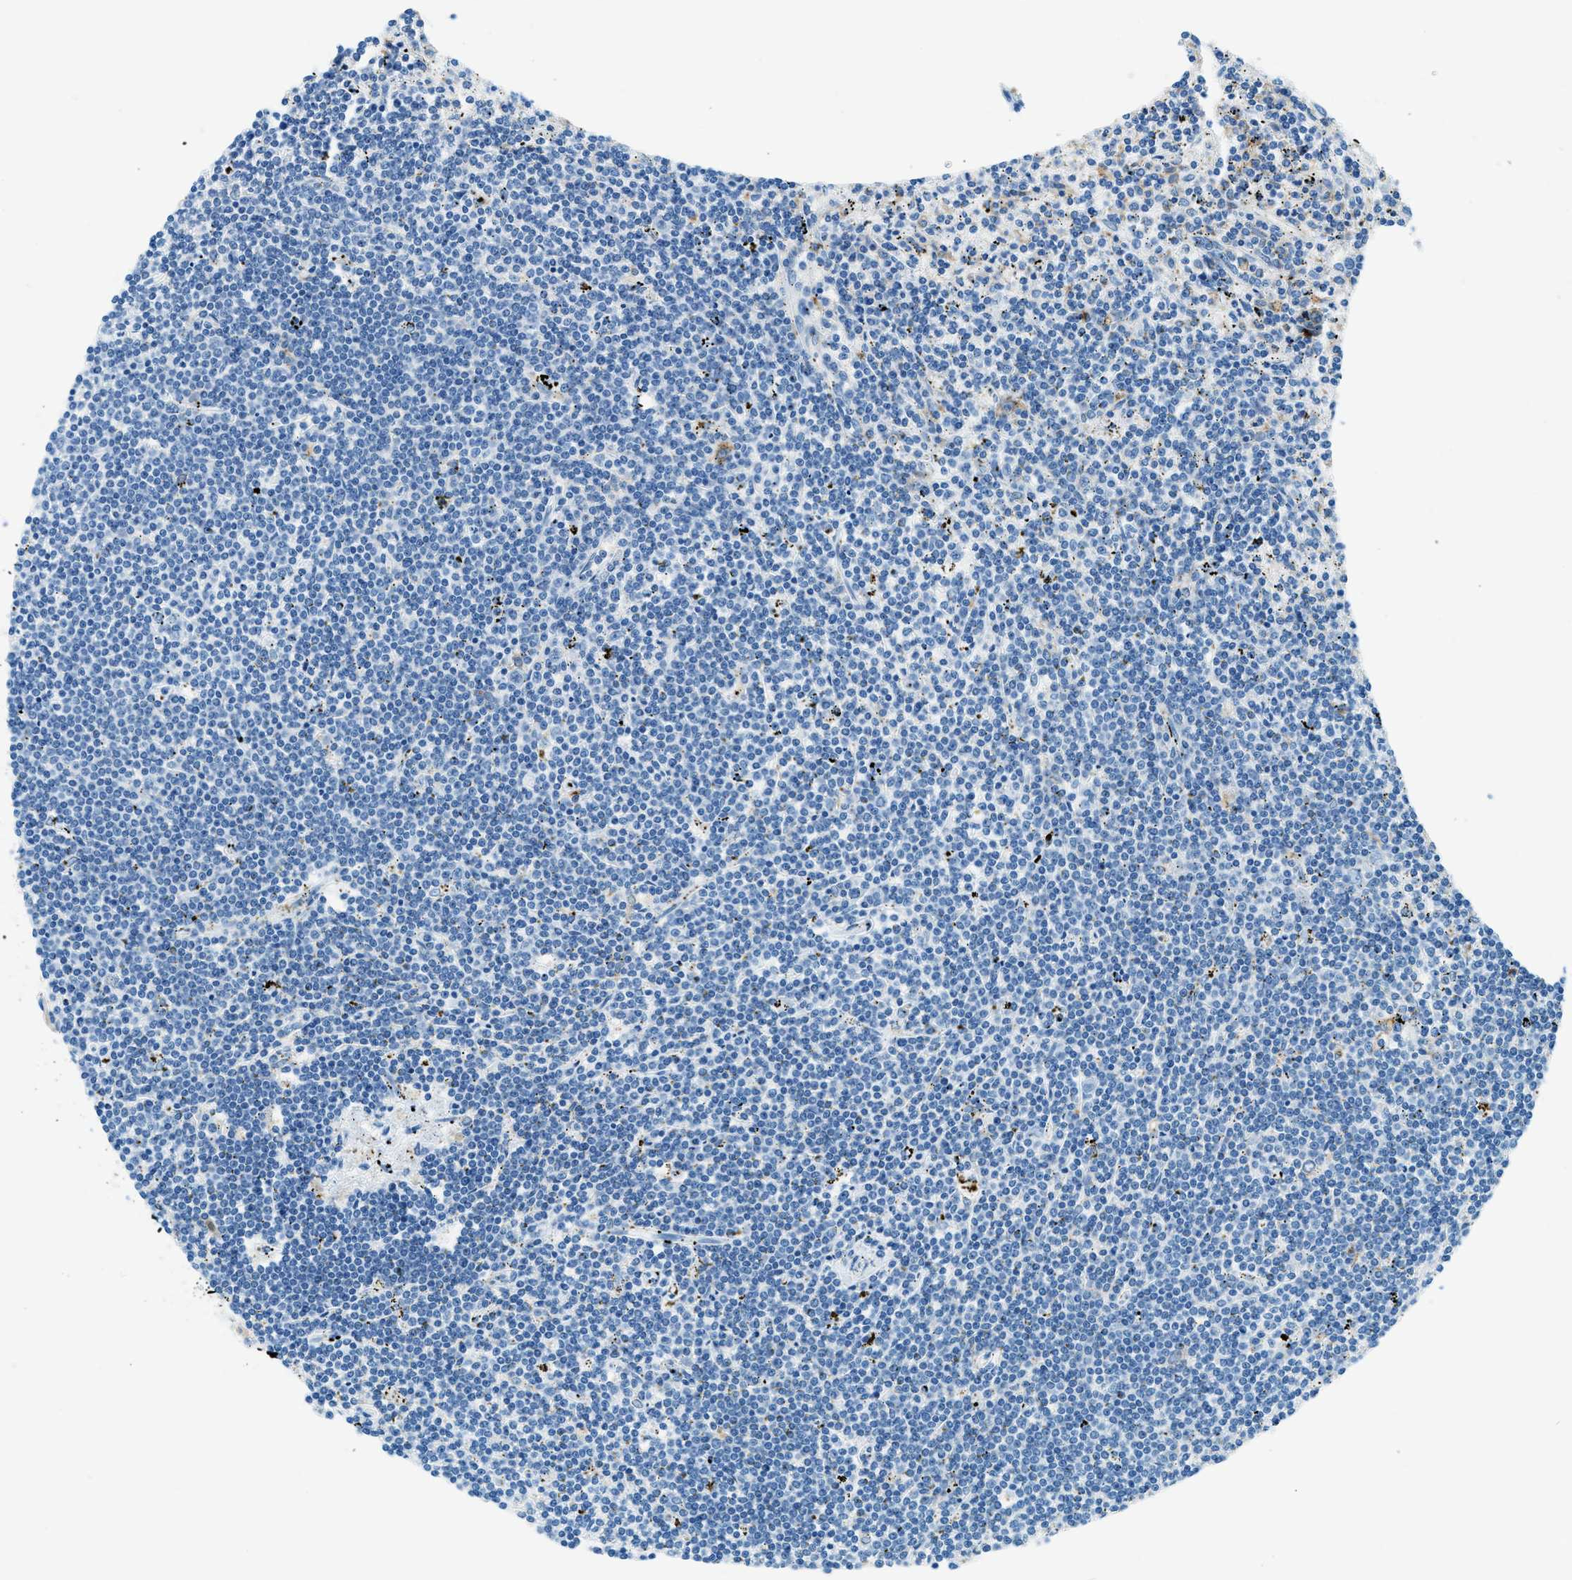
{"staining": {"intensity": "negative", "quantity": "none", "location": "none"}, "tissue": "lymphoma", "cell_type": "Tumor cells", "image_type": "cancer", "snomed": [{"axis": "morphology", "description": "Malignant lymphoma, non-Hodgkin's type, Low grade"}, {"axis": "topography", "description": "Spleen"}], "caption": "Tumor cells show no significant staining in lymphoma.", "gene": "C21orf62", "patient": {"sex": "male", "age": 76}}